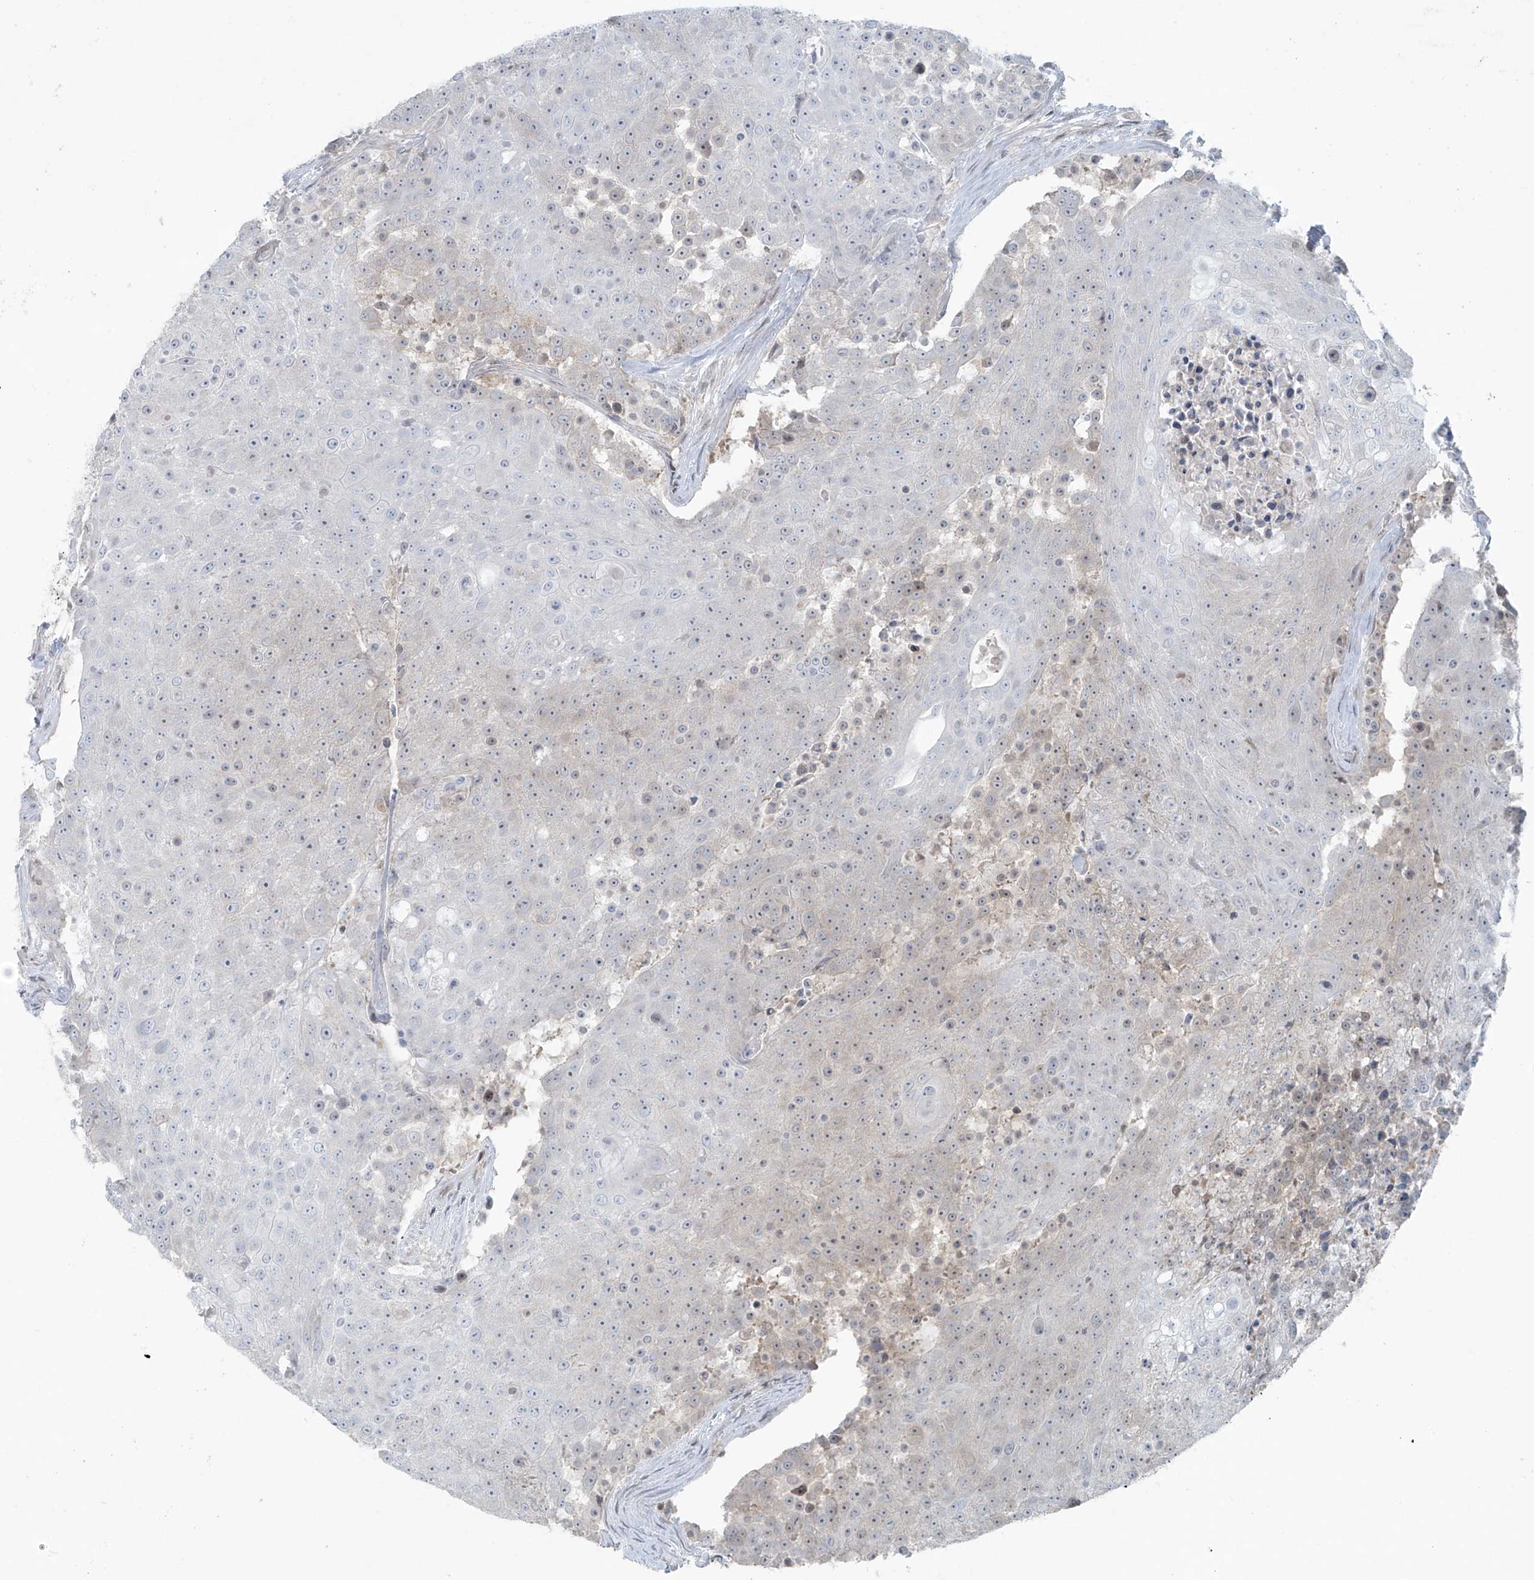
{"staining": {"intensity": "negative", "quantity": "none", "location": "none"}, "tissue": "urothelial cancer", "cell_type": "Tumor cells", "image_type": "cancer", "snomed": [{"axis": "morphology", "description": "Urothelial carcinoma, High grade"}, {"axis": "topography", "description": "Urinary bladder"}], "caption": "Protein analysis of urothelial carcinoma (high-grade) displays no significant positivity in tumor cells.", "gene": "PPAT", "patient": {"sex": "female", "age": 63}}